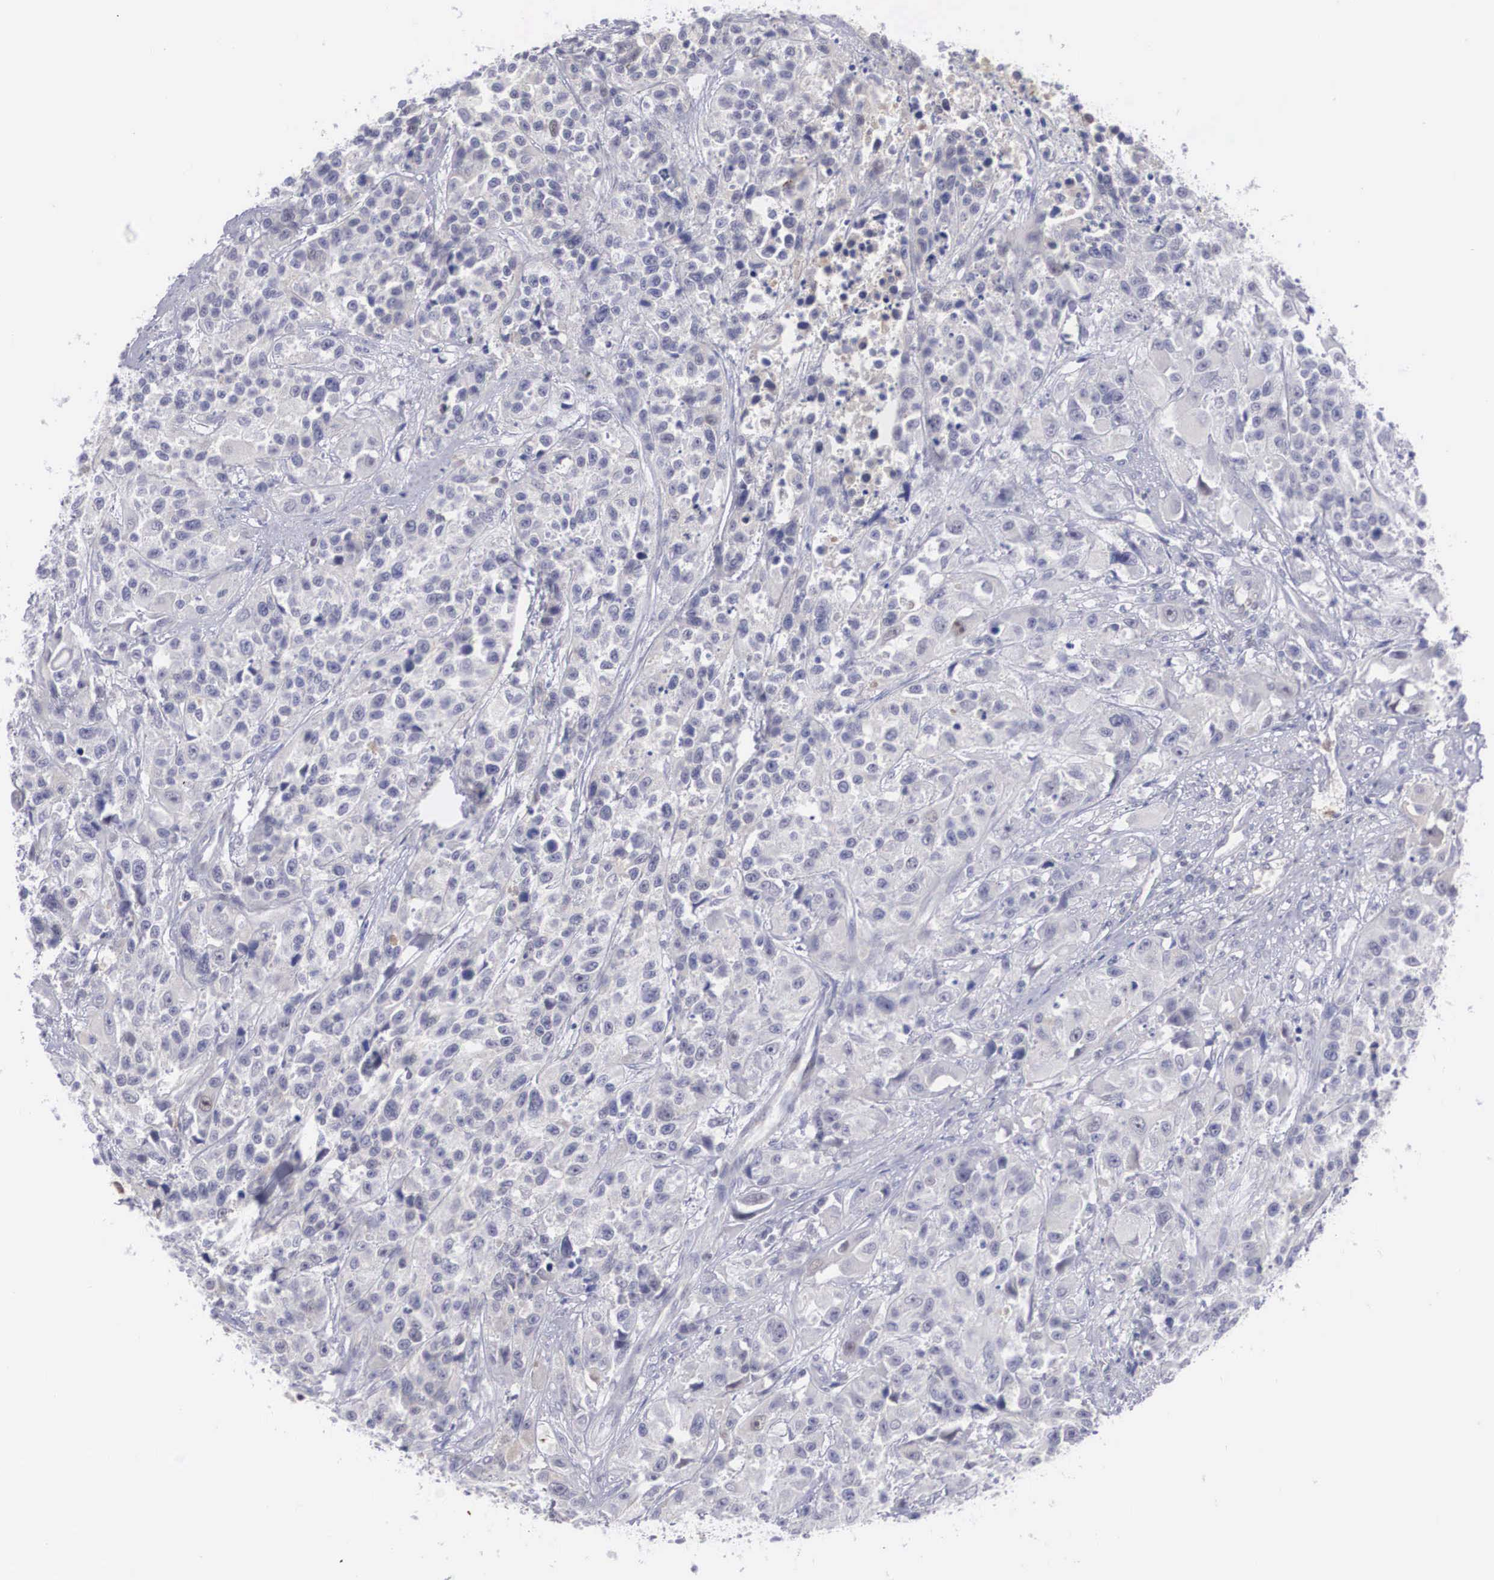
{"staining": {"intensity": "weak", "quantity": "<25%", "location": "cytoplasmic/membranous,nuclear"}, "tissue": "urothelial cancer", "cell_type": "Tumor cells", "image_type": "cancer", "snomed": [{"axis": "morphology", "description": "Urothelial carcinoma, High grade"}, {"axis": "topography", "description": "Urinary bladder"}], "caption": "DAB immunohistochemical staining of human high-grade urothelial carcinoma reveals no significant expression in tumor cells.", "gene": "RBPJ", "patient": {"sex": "female", "age": 81}}